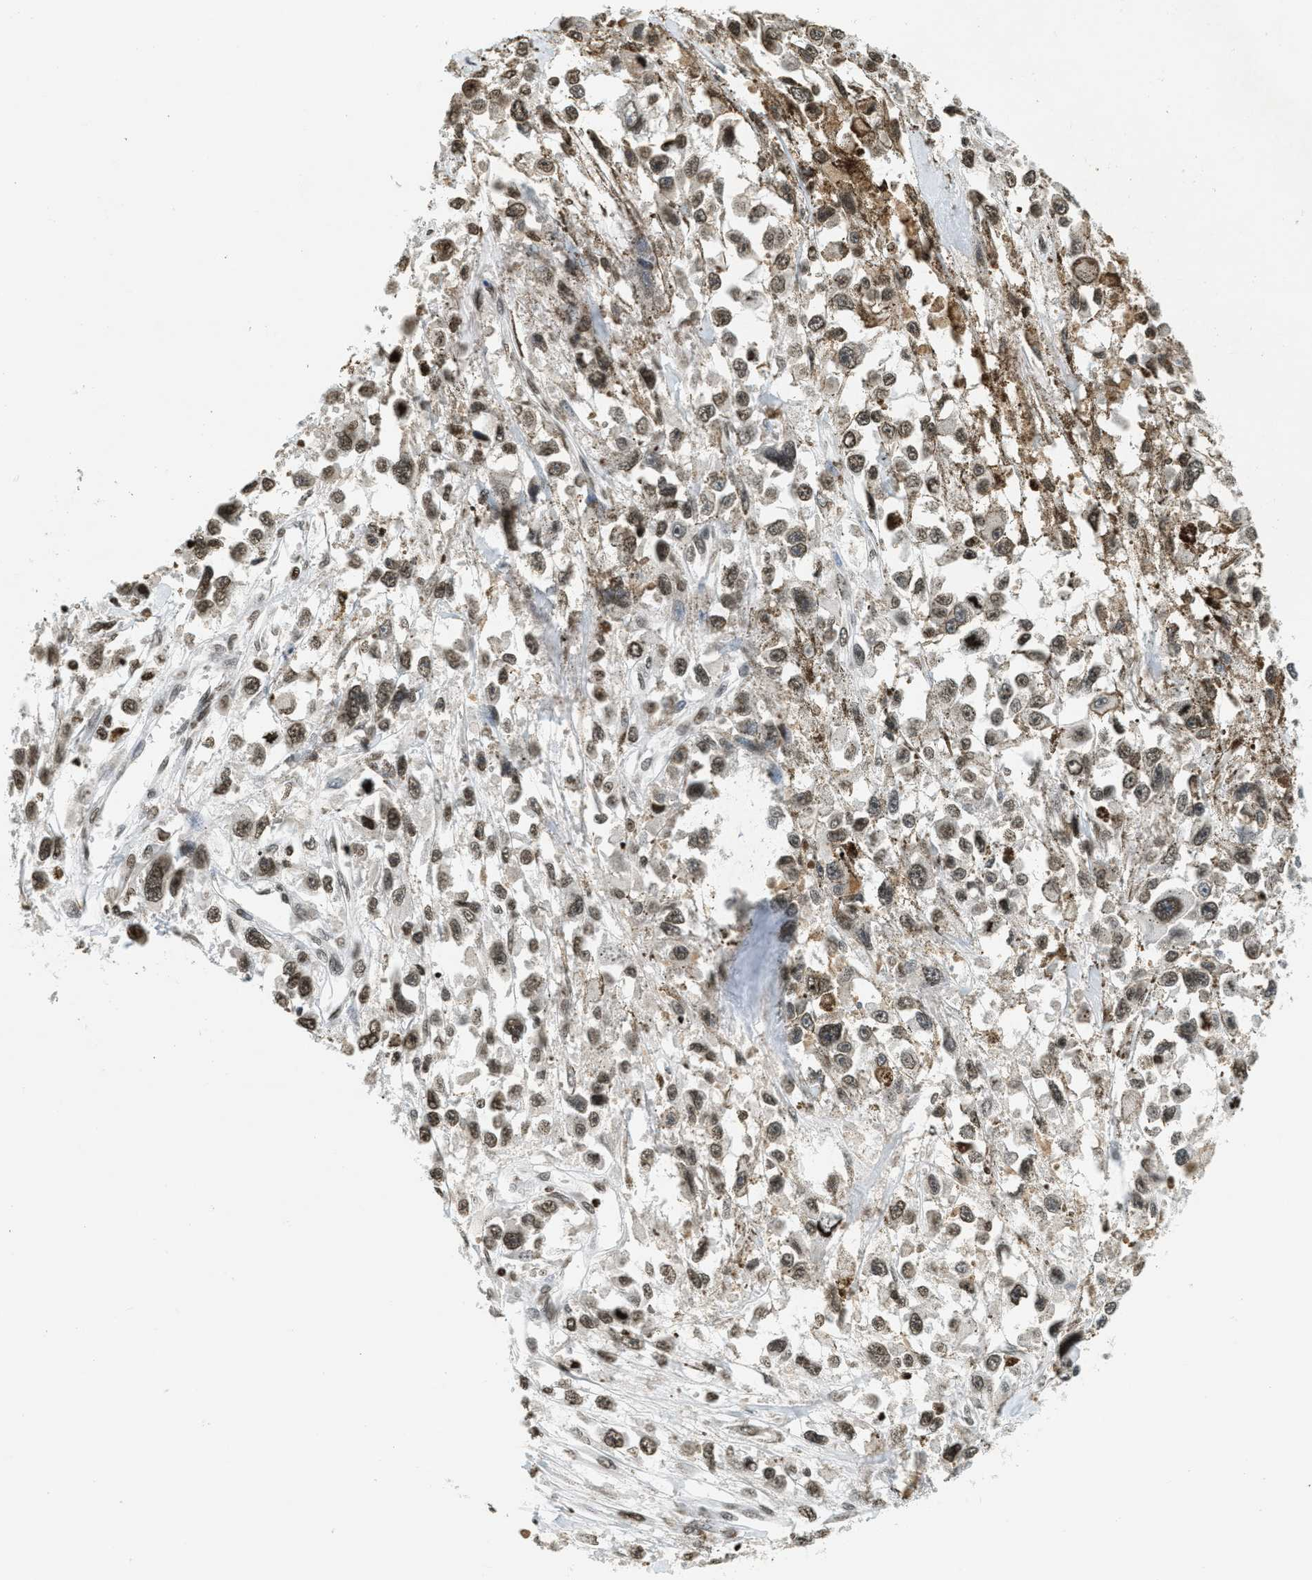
{"staining": {"intensity": "moderate", "quantity": ">75%", "location": "nuclear"}, "tissue": "melanoma", "cell_type": "Tumor cells", "image_type": "cancer", "snomed": [{"axis": "morphology", "description": "Malignant melanoma, Metastatic site"}, {"axis": "topography", "description": "Lymph node"}], "caption": "Human melanoma stained for a protein (brown) displays moderate nuclear positive expression in approximately >75% of tumor cells.", "gene": "LDB2", "patient": {"sex": "male", "age": 59}}